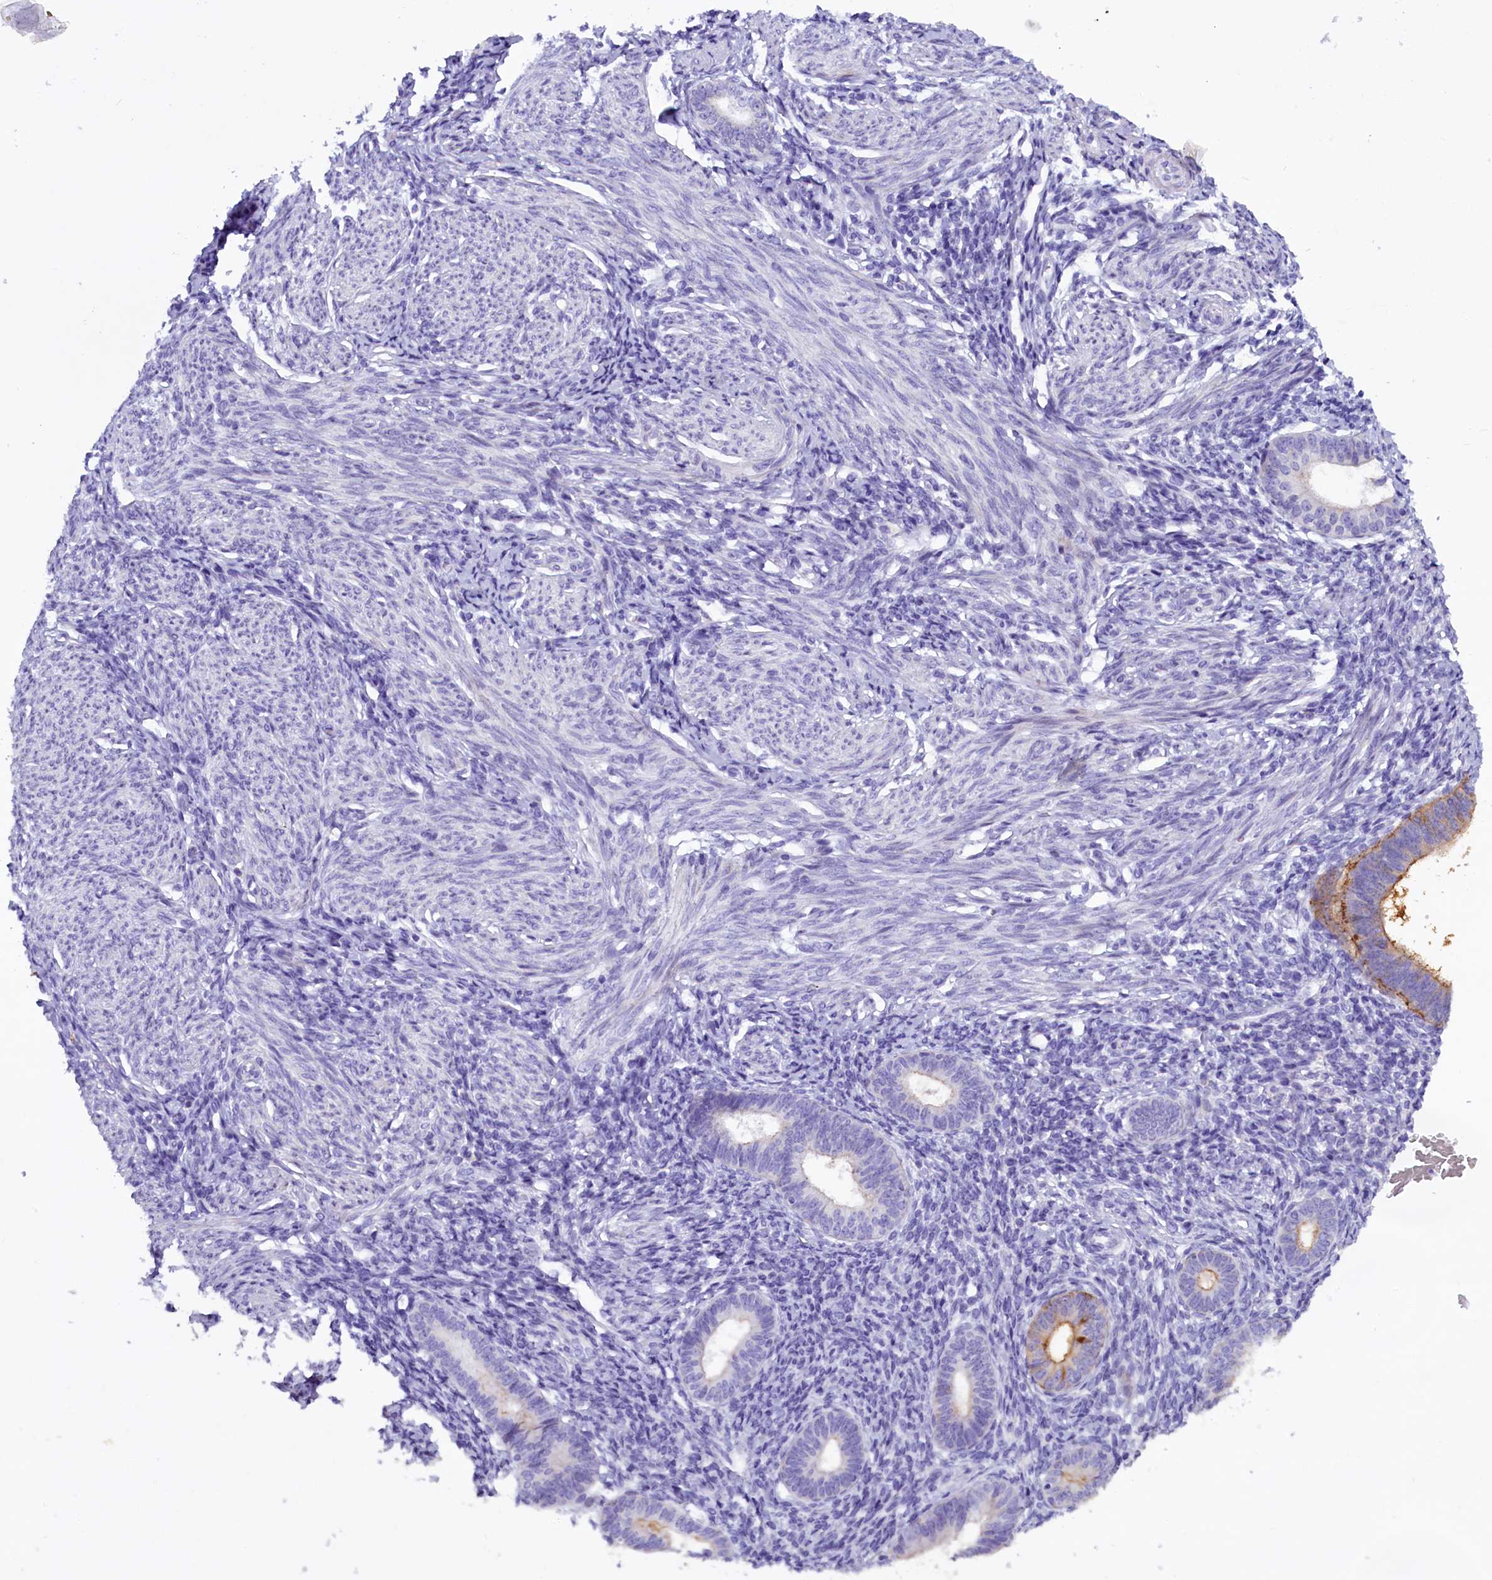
{"staining": {"intensity": "negative", "quantity": "none", "location": "none"}, "tissue": "endometrium", "cell_type": "Cells in endometrial stroma", "image_type": "normal", "snomed": [{"axis": "morphology", "description": "Normal tissue, NOS"}, {"axis": "morphology", "description": "Adenocarcinoma, NOS"}, {"axis": "topography", "description": "Endometrium"}], "caption": "DAB (3,3'-diaminobenzidine) immunohistochemical staining of unremarkable human endometrium demonstrates no significant expression in cells in endometrial stroma.", "gene": "RTTN", "patient": {"sex": "female", "age": 57}}